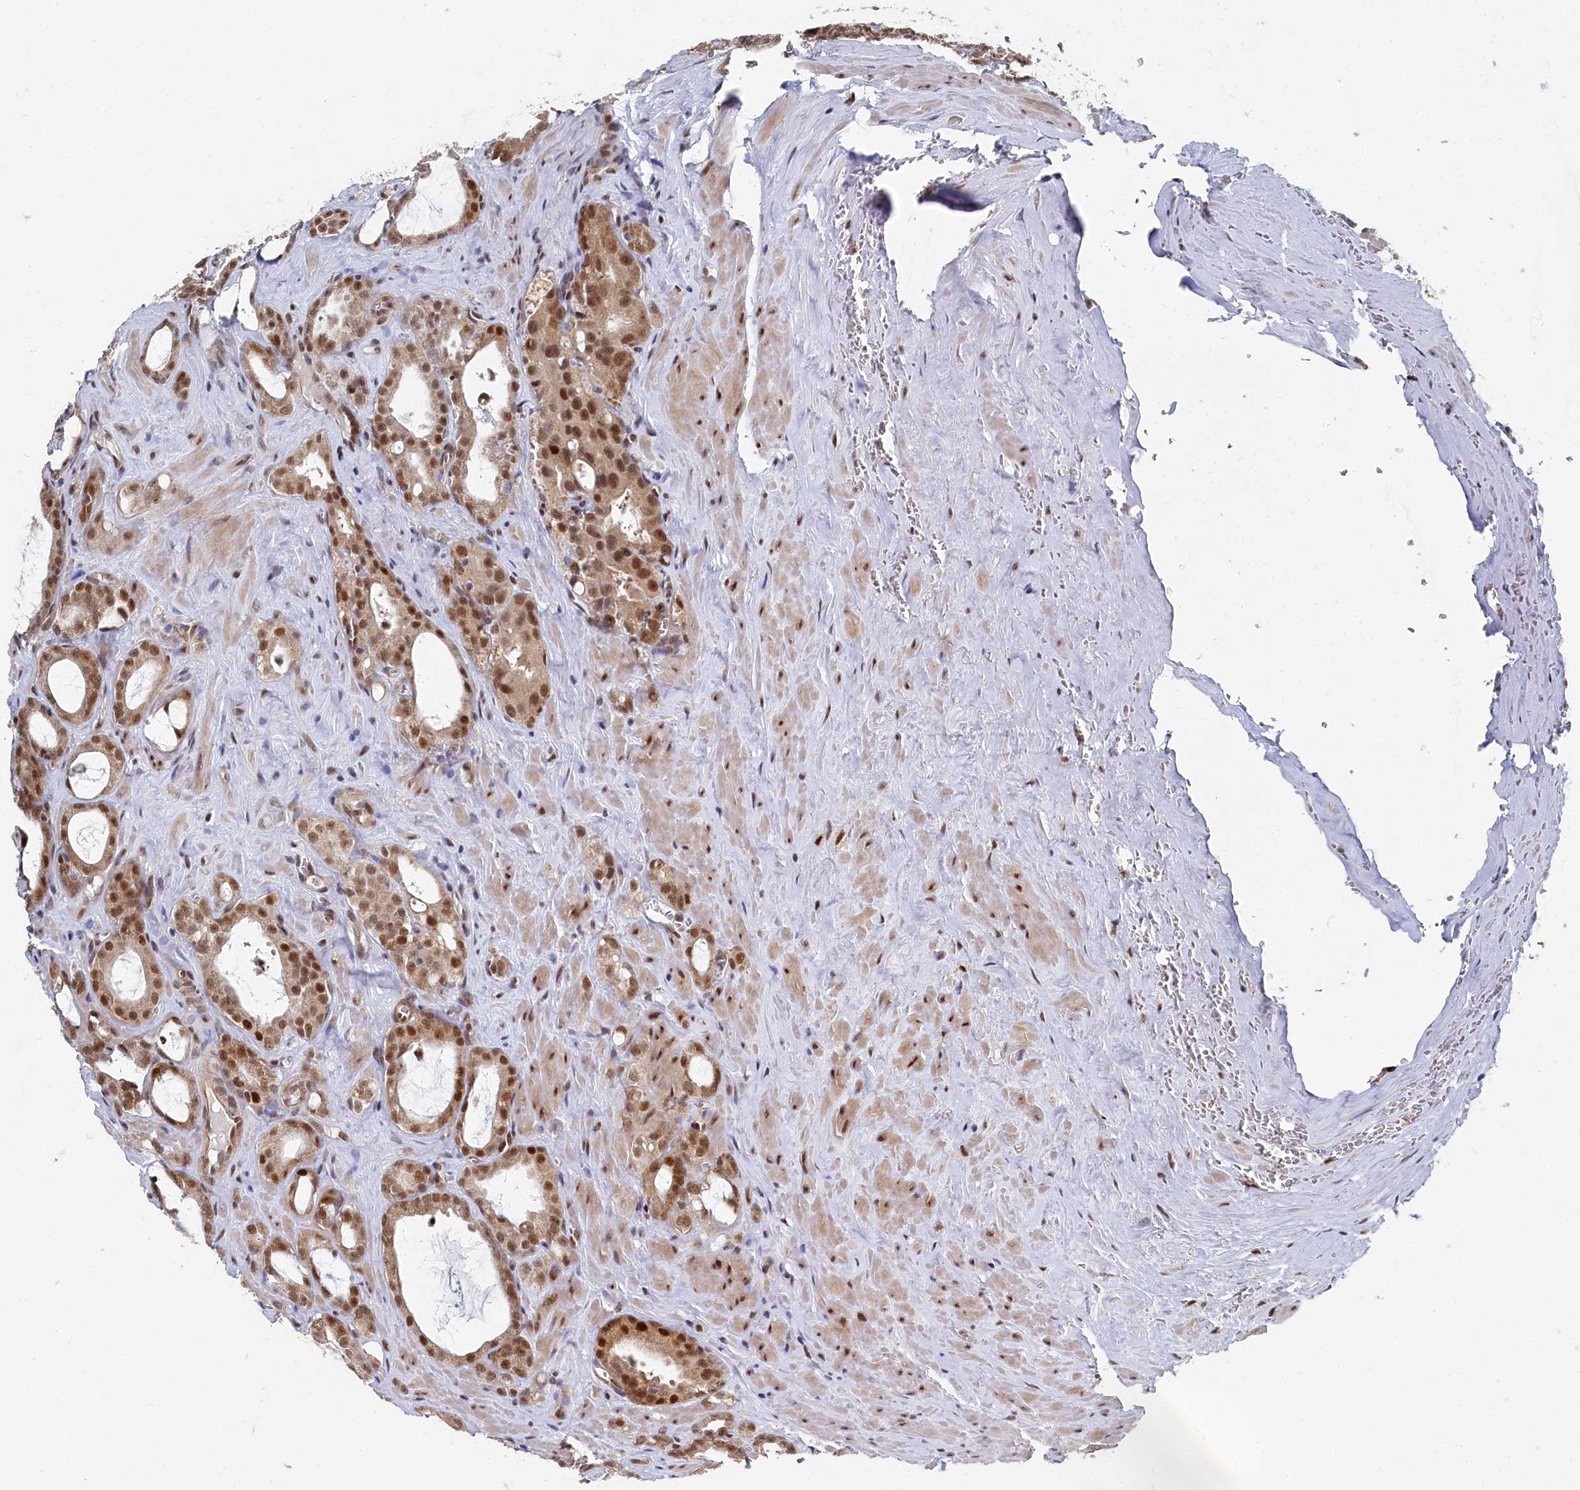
{"staining": {"intensity": "moderate", "quantity": ">75%", "location": "nuclear"}, "tissue": "prostate cancer", "cell_type": "Tumor cells", "image_type": "cancer", "snomed": [{"axis": "morphology", "description": "Adenocarcinoma, High grade"}, {"axis": "topography", "description": "Prostate"}], "caption": "High-grade adenocarcinoma (prostate) tissue demonstrates moderate nuclear staining in about >75% of tumor cells, visualized by immunohistochemistry. The staining was performed using DAB (3,3'-diaminobenzidine) to visualize the protein expression in brown, while the nuclei were stained in blue with hematoxylin (Magnification: 20x).", "gene": "BUB3", "patient": {"sex": "male", "age": 72}}